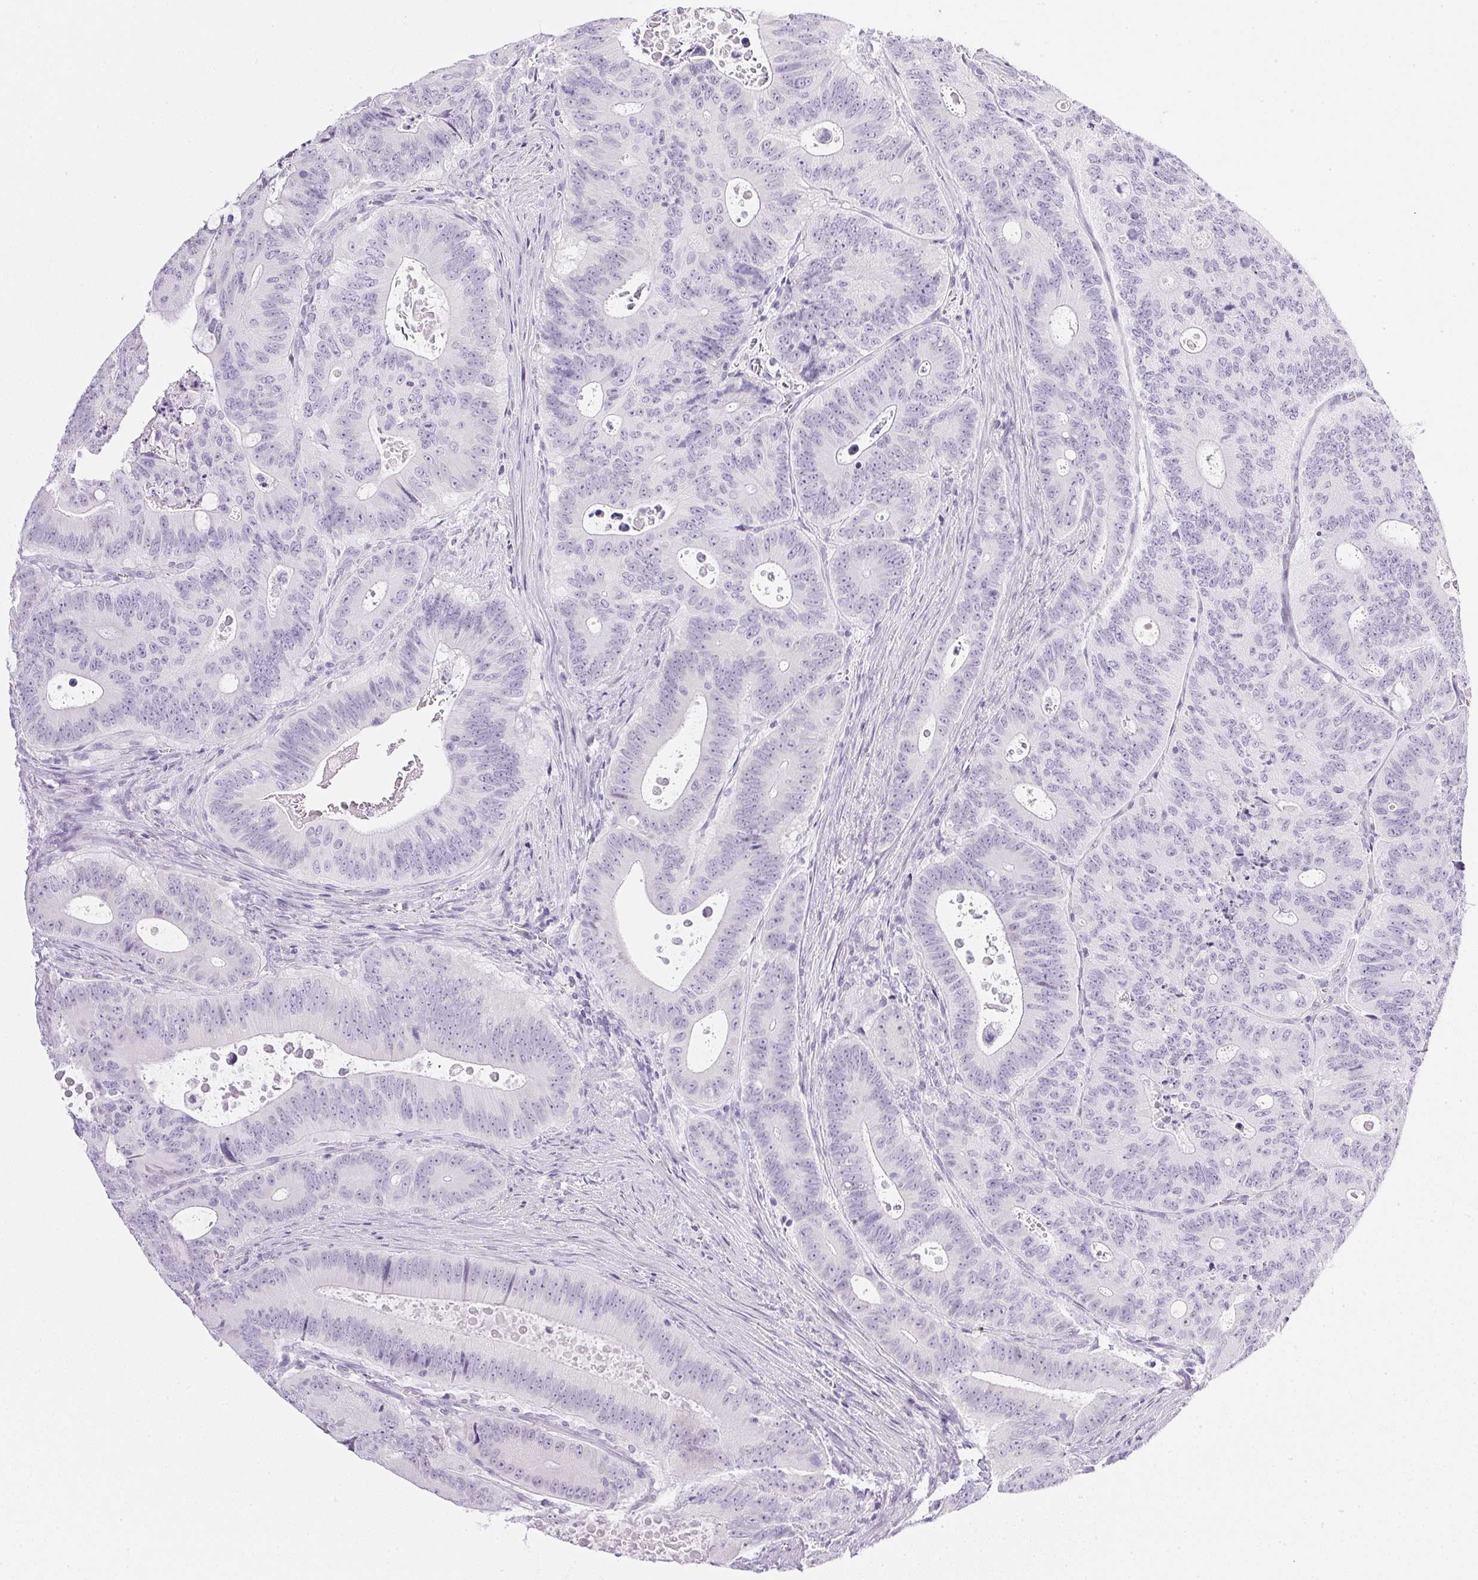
{"staining": {"intensity": "negative", "quantity": "none", "location": "none"}, "tissue": "colorectal cancer", "cell_type": "Tumor cells", "image_type": "cancer", "snomed": [{"axis": "morphology", "description": "Adenocarcinoma, NOS"}, {"axis": "topography", "description": "Colon"}], "caption": "The image displays no staining of tumor cells in colorectal cancer.", "gene": "CPB1", "patient": {"sex": "male", "age": 62}}